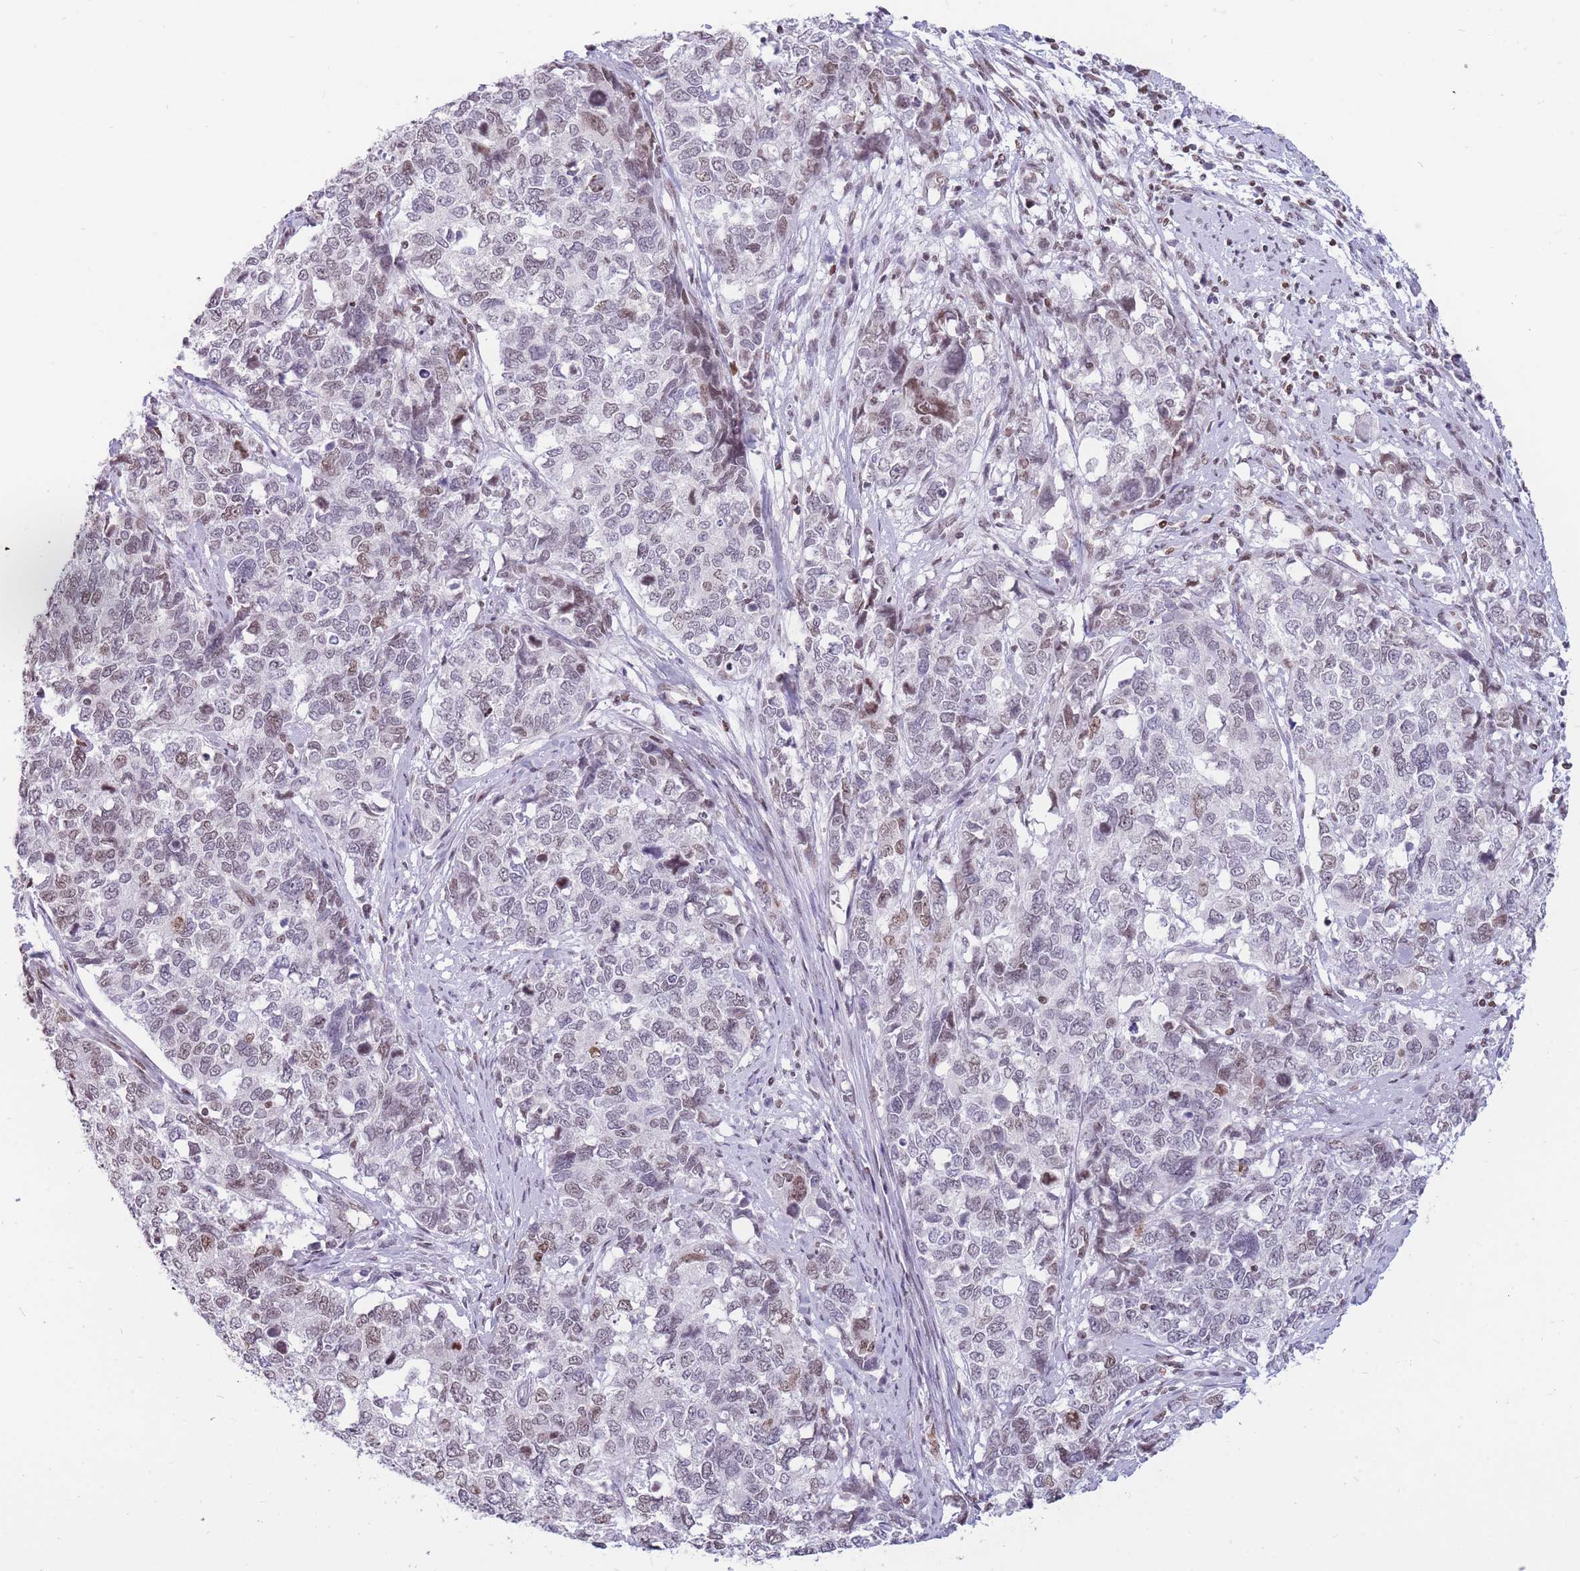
{"staining": {"intensity": "weak", "quantity": "<25%", "location": "nuclear"}, "tissue": "cervical cancer", "cell_type": "Tumor cells", "image_type": "cancer", "snomed": [{"axis": "morphology", "description": "Squamous cell carcinoma, NOS"}, {"axis": "topography", "description": "Cervix"}], "caption": "Photomicrograph shows no significant protein positivity in tumor cells of cervical cancer (squamous cell carcinoma).", "gene": "HMGN1", "patient": {"sex": "female", "age": 63}}